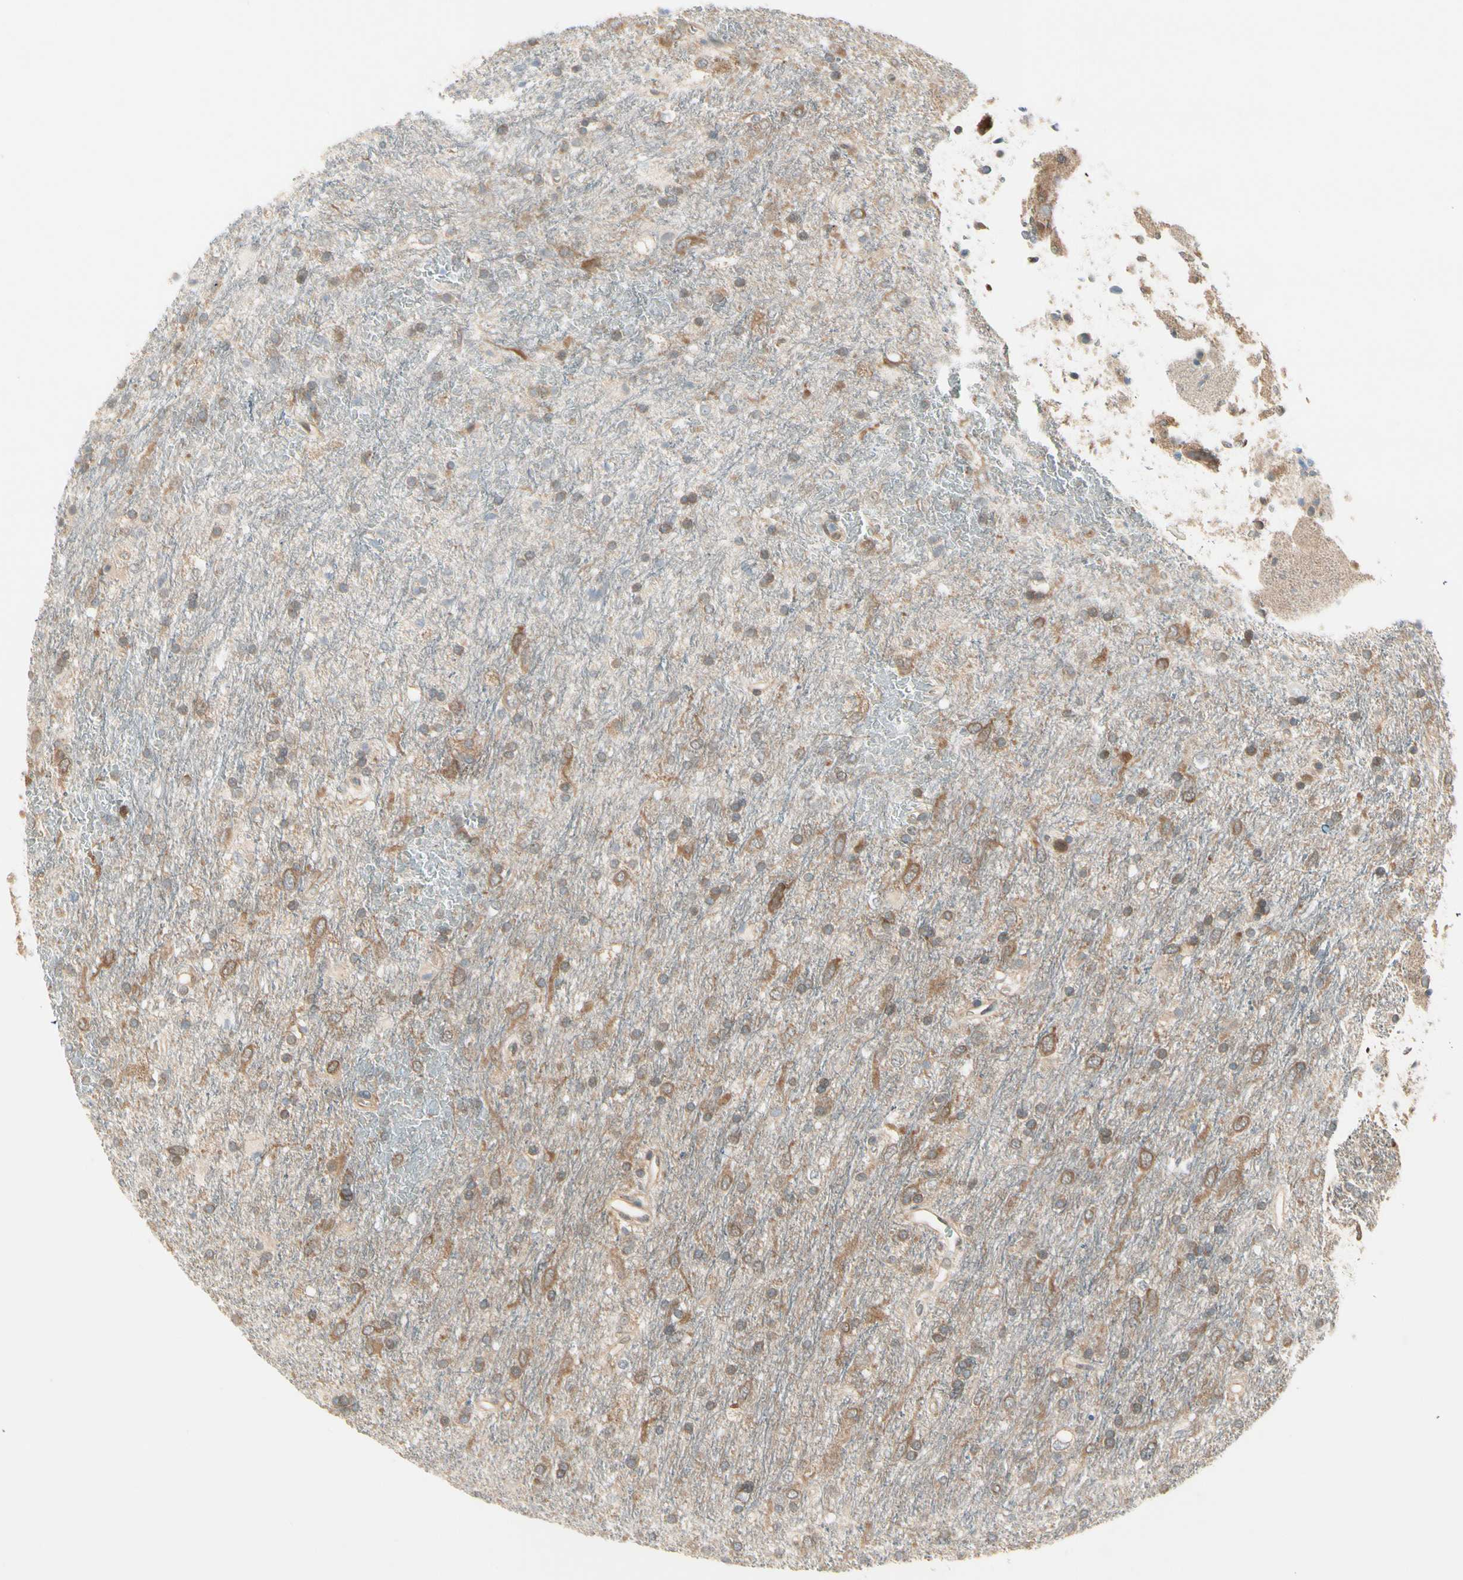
{"staining": {"intensity": "moderate", "quantity": ">75%", "location": "cytoplasmic/membranous"}, "tissue": "glioma", "cell_type": "Tumor cells", "image_type": "cancer", "snomed": [{"axis": "morphology", "description": "Glioma, malignant, Low grade"}, {"axis": "topography", "description": "Brain"}], "caption": "Tumor cells exhibit medium levels of moderate cytoplasmic/membranous staining in about >75% of cells in glioma.", "gene": "OXSR1", "patient": {"sex": "male", "age": 77}}